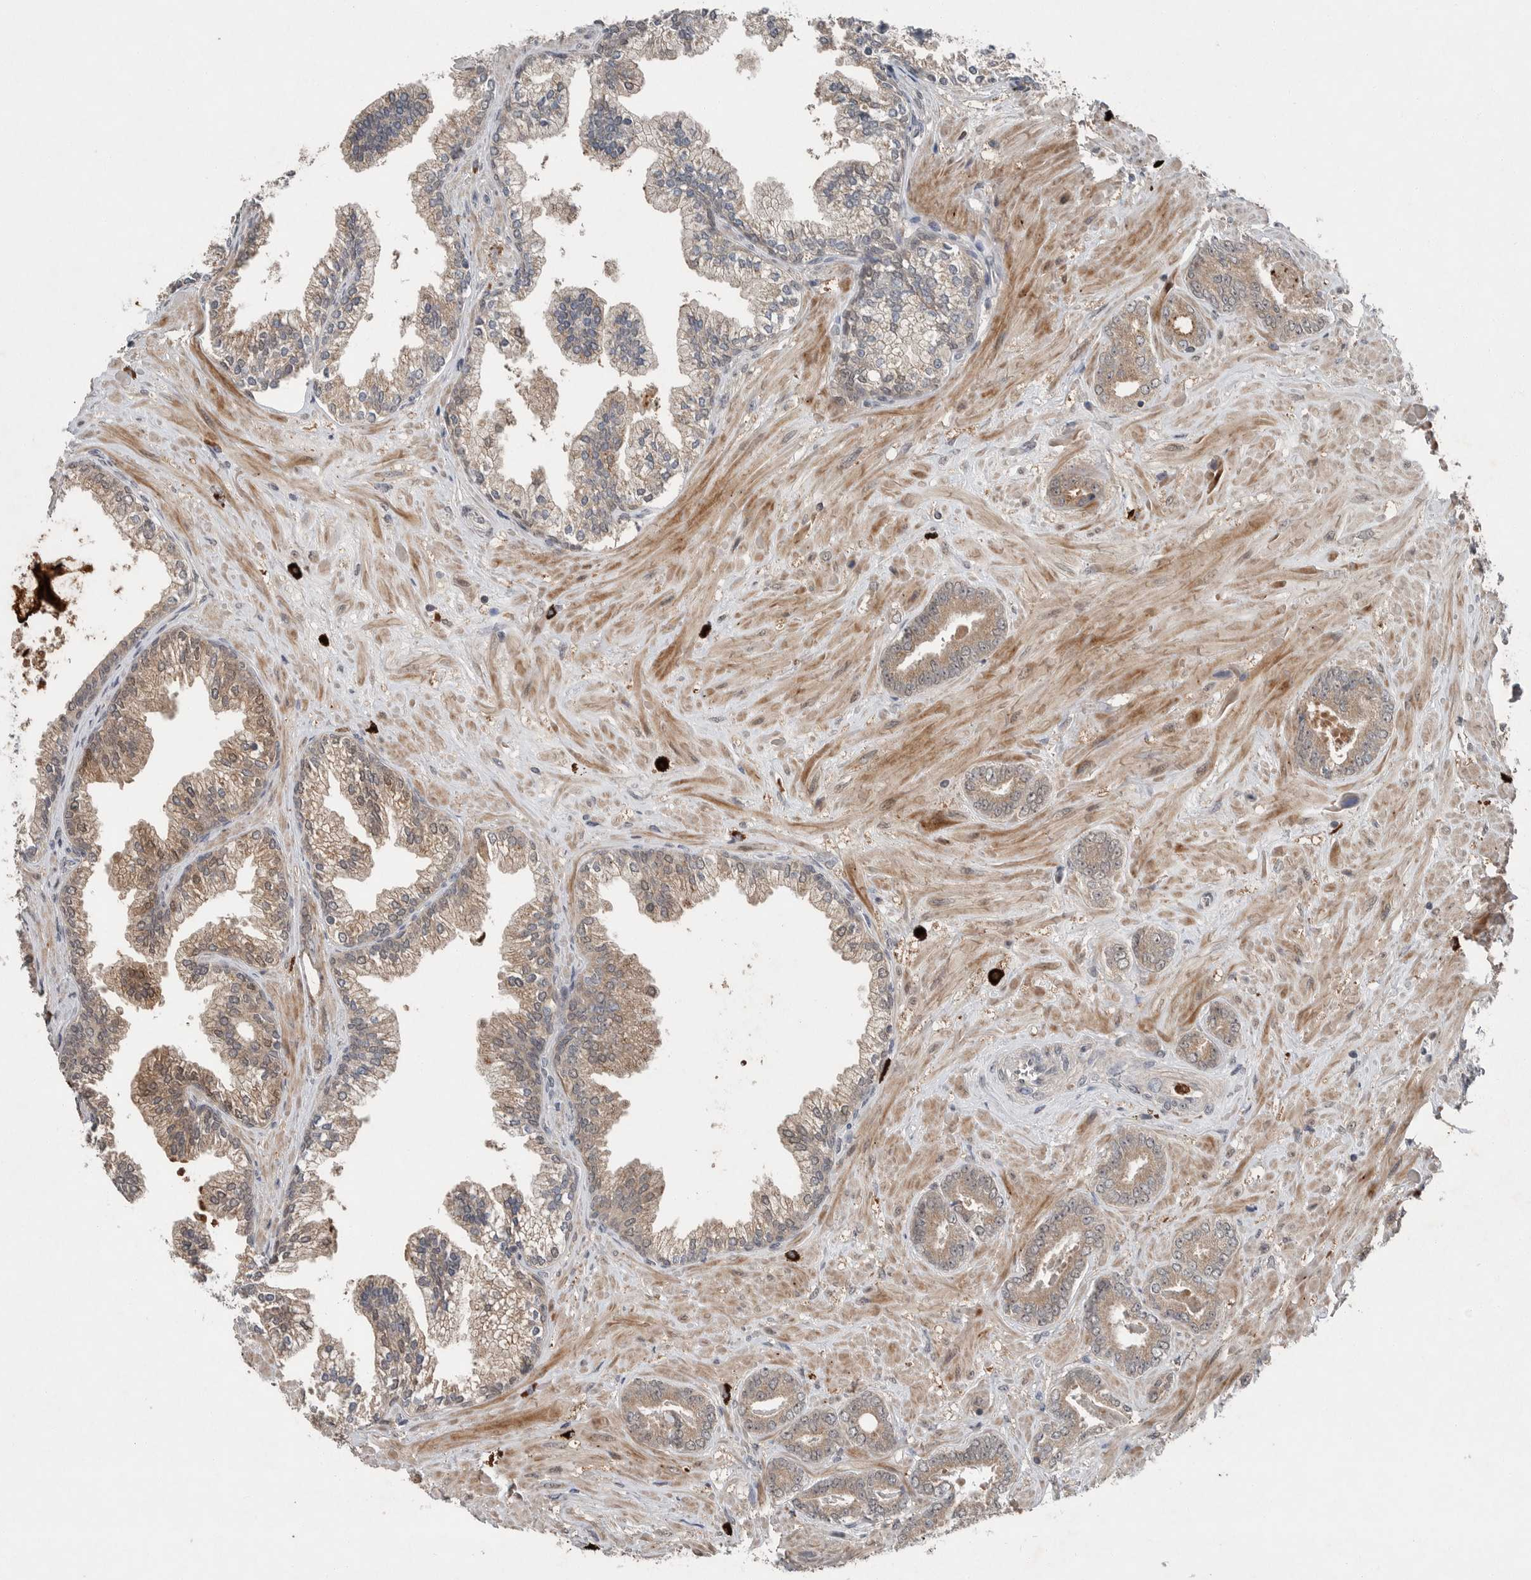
{"staining": {"intensity": "weak", "quantity": ">75%", "location": "cytoplasmic/membranous"}, "tissue": "prostate cancer", "cell_type": "Tumor cells", "image_type": "cancer", "snomed": [{"axis": "morphology", "description": "Adenocarcinoma, Low grade"}, {"axis": "topography", "description": "Prostate"}], "caption": "Tumor cells reveal low levels of weak cytoplasmic/membranous staining in approximately >75% of cells in human prostate low-grade adenocarcinoma.", "gene": "SCP2", "patient": {"sex": "male", "age": 71}}